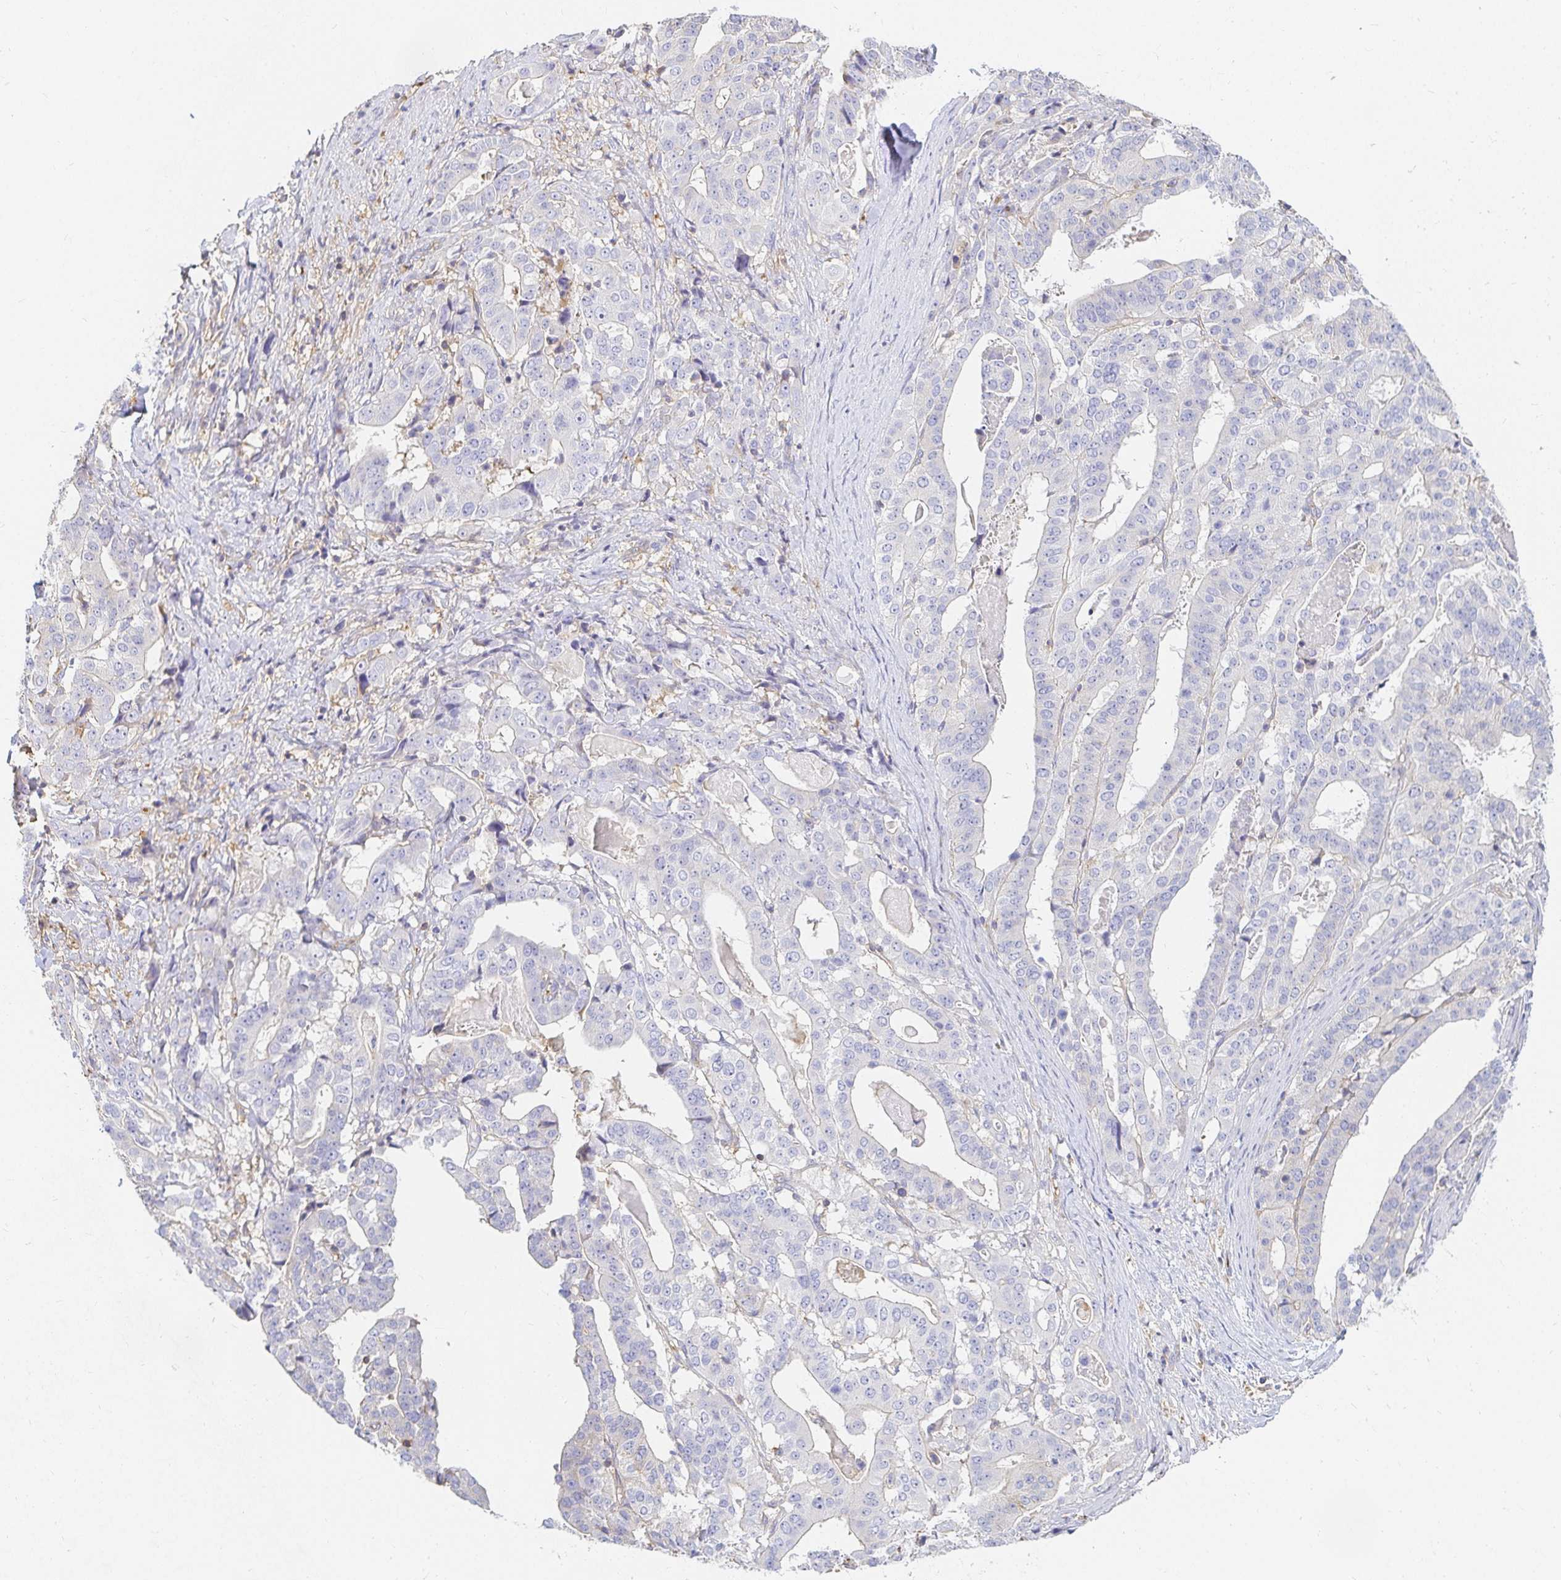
{"staining": {"intensity": "negative", "quantity": "none", "location": "none"}, "tissue": "stomach cancer", "cell_type": "Tumor cells", "image_type": "cancer", "snomed": [{"axis": "morphology", "description": "Adenocarcinoma, NOS"}, {"axis": "topography", "description": "Stomach"}], "caption": "Tumor cells are negative for protein expression in human adenocarcinoma (stomach).", "gene": "TSPAN19", "patient": {"sex": "male", "age": 48}}